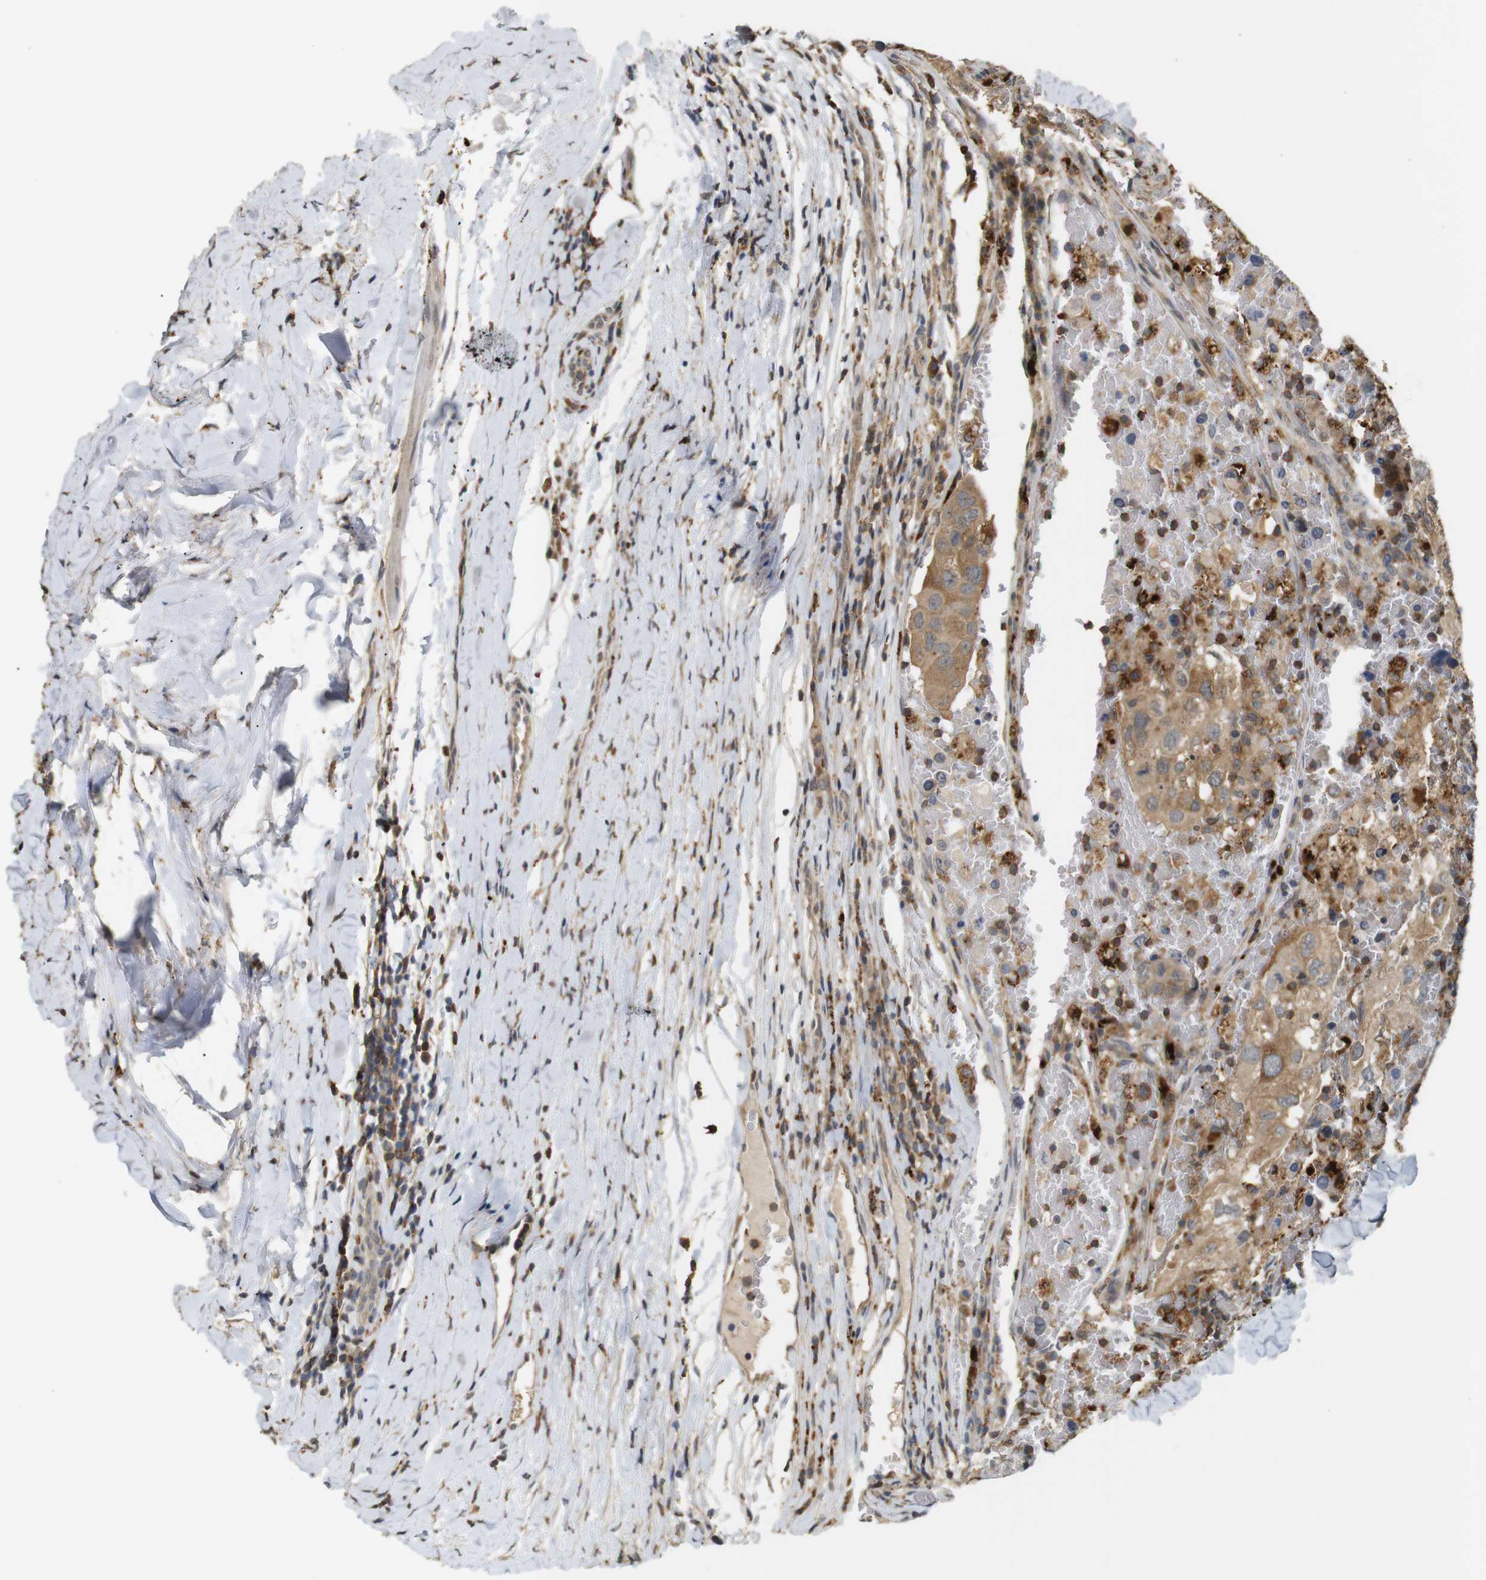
{"staining": {"intensity": "moderate", "quantity": ">75%", "location": "cytoplasmic/membranous"}, "tissue": "urothelial cancer", "cell_type": "Tumor cells", "image_type": "cancer", "snomed": [{"axis": "morphology", "description": "Urothelial carcinoma, High grade"}, {"axis": "topography", "description": "Lymph node"}, {"axis": "topography", "description": "Urinary bladder"}], "caption": "Human high-grade urothelial carcinoma stained with a protein marker displays moderate staining in tumor cells.", "gene": "KSR1", "patient": {"sex": "male", "age": 51}}